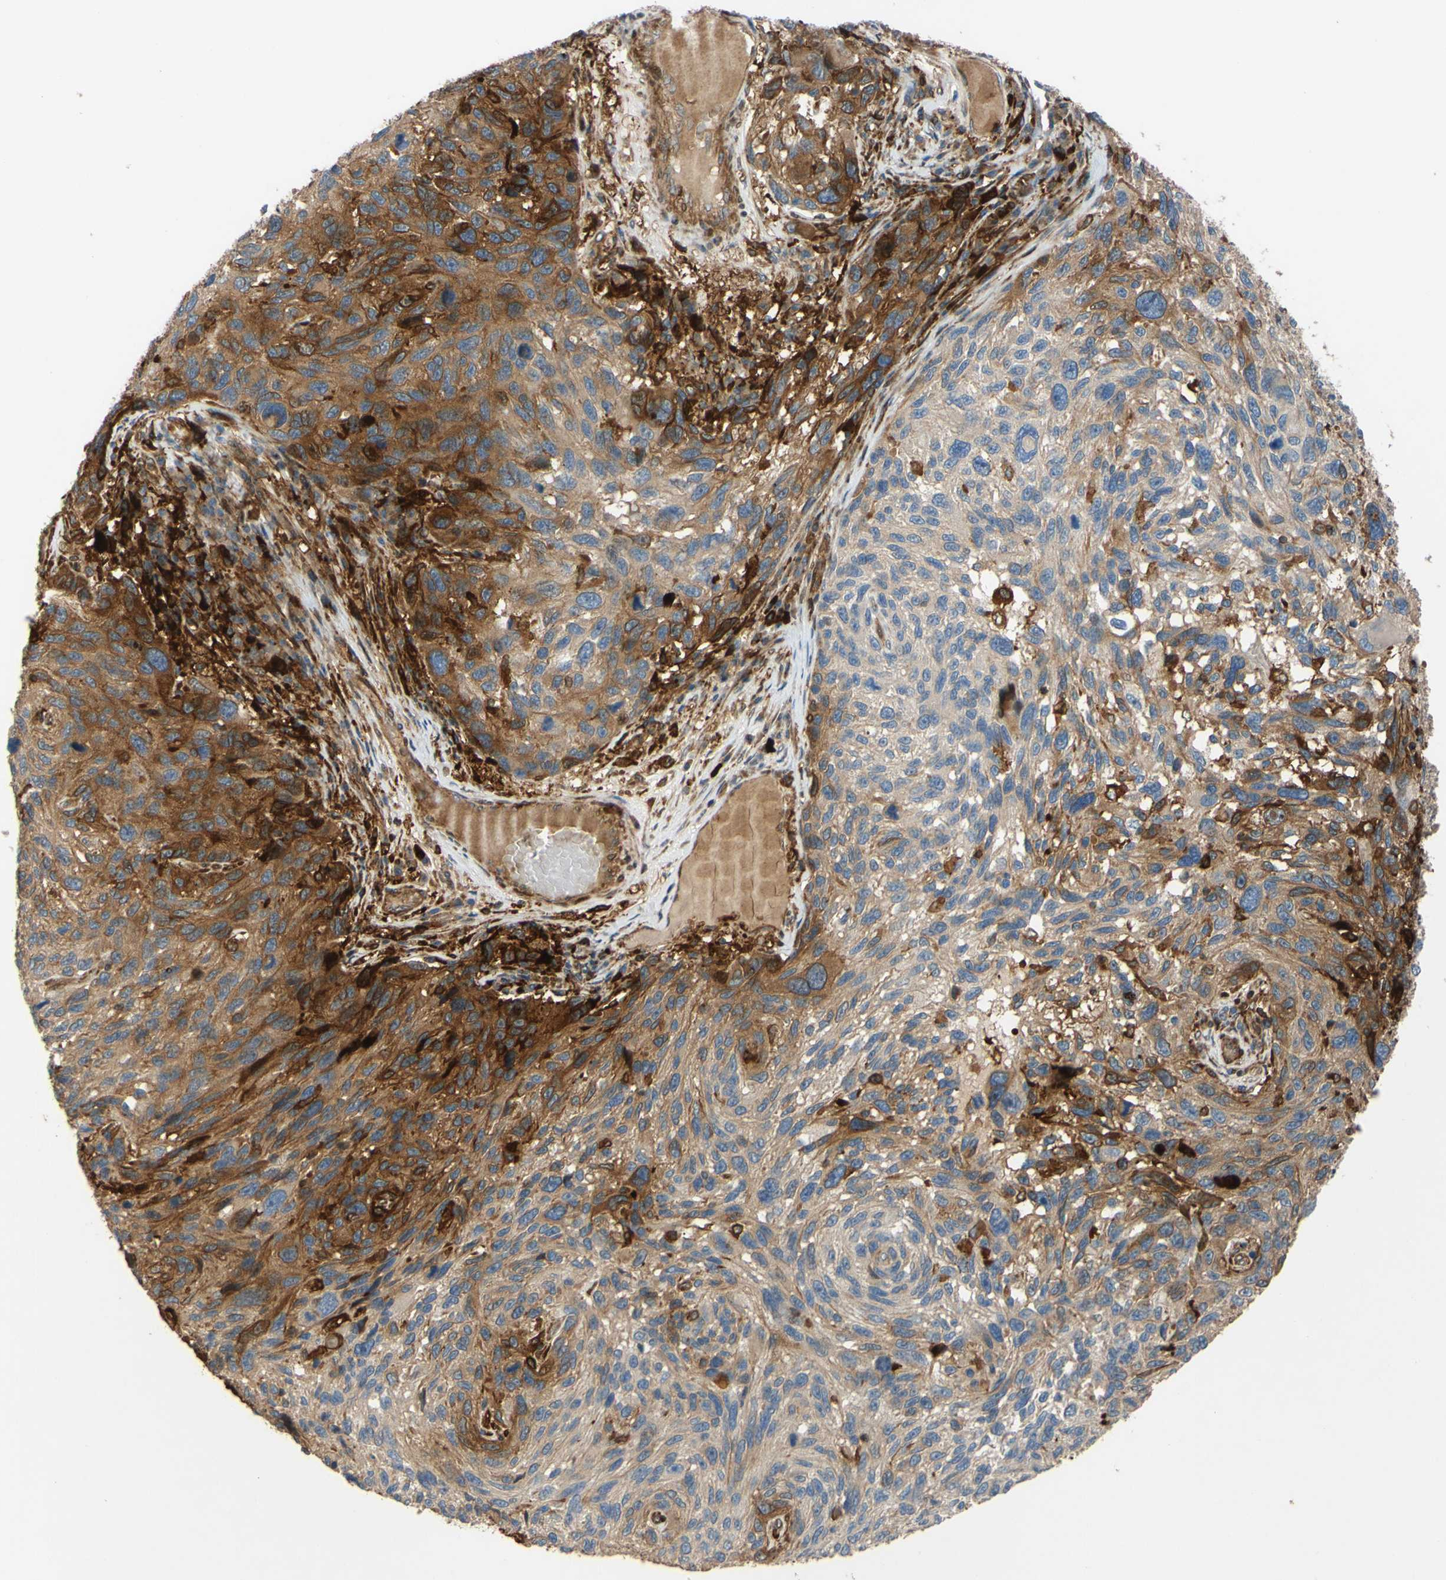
{"staining": {"intensity": "moderate", "quantity": ">75%", "location": "cytoplasmic/membranous"}, "tissue": "melanoma", "cell_type": "Tumor cells", "image_type": "cancer", "snomed": [{"axis": "morphology", "description": "Malignant melanoma, NOS"}, {"axis": "topography", "description": "Skin"}], "caption": "Immunohistochemical staining of human melanoma shows medium levels of moderate cytoplasmic/membranous protein positivity in about >75% of tumor cells. Using DAB (3,3'-diaminobenzidine) (brown) and hematoxylin (blue) stains, captured at high magnification using brightfield microscopy.", "gene": "SPTLC1", "patient": {"sex": "male", "age": 53}}